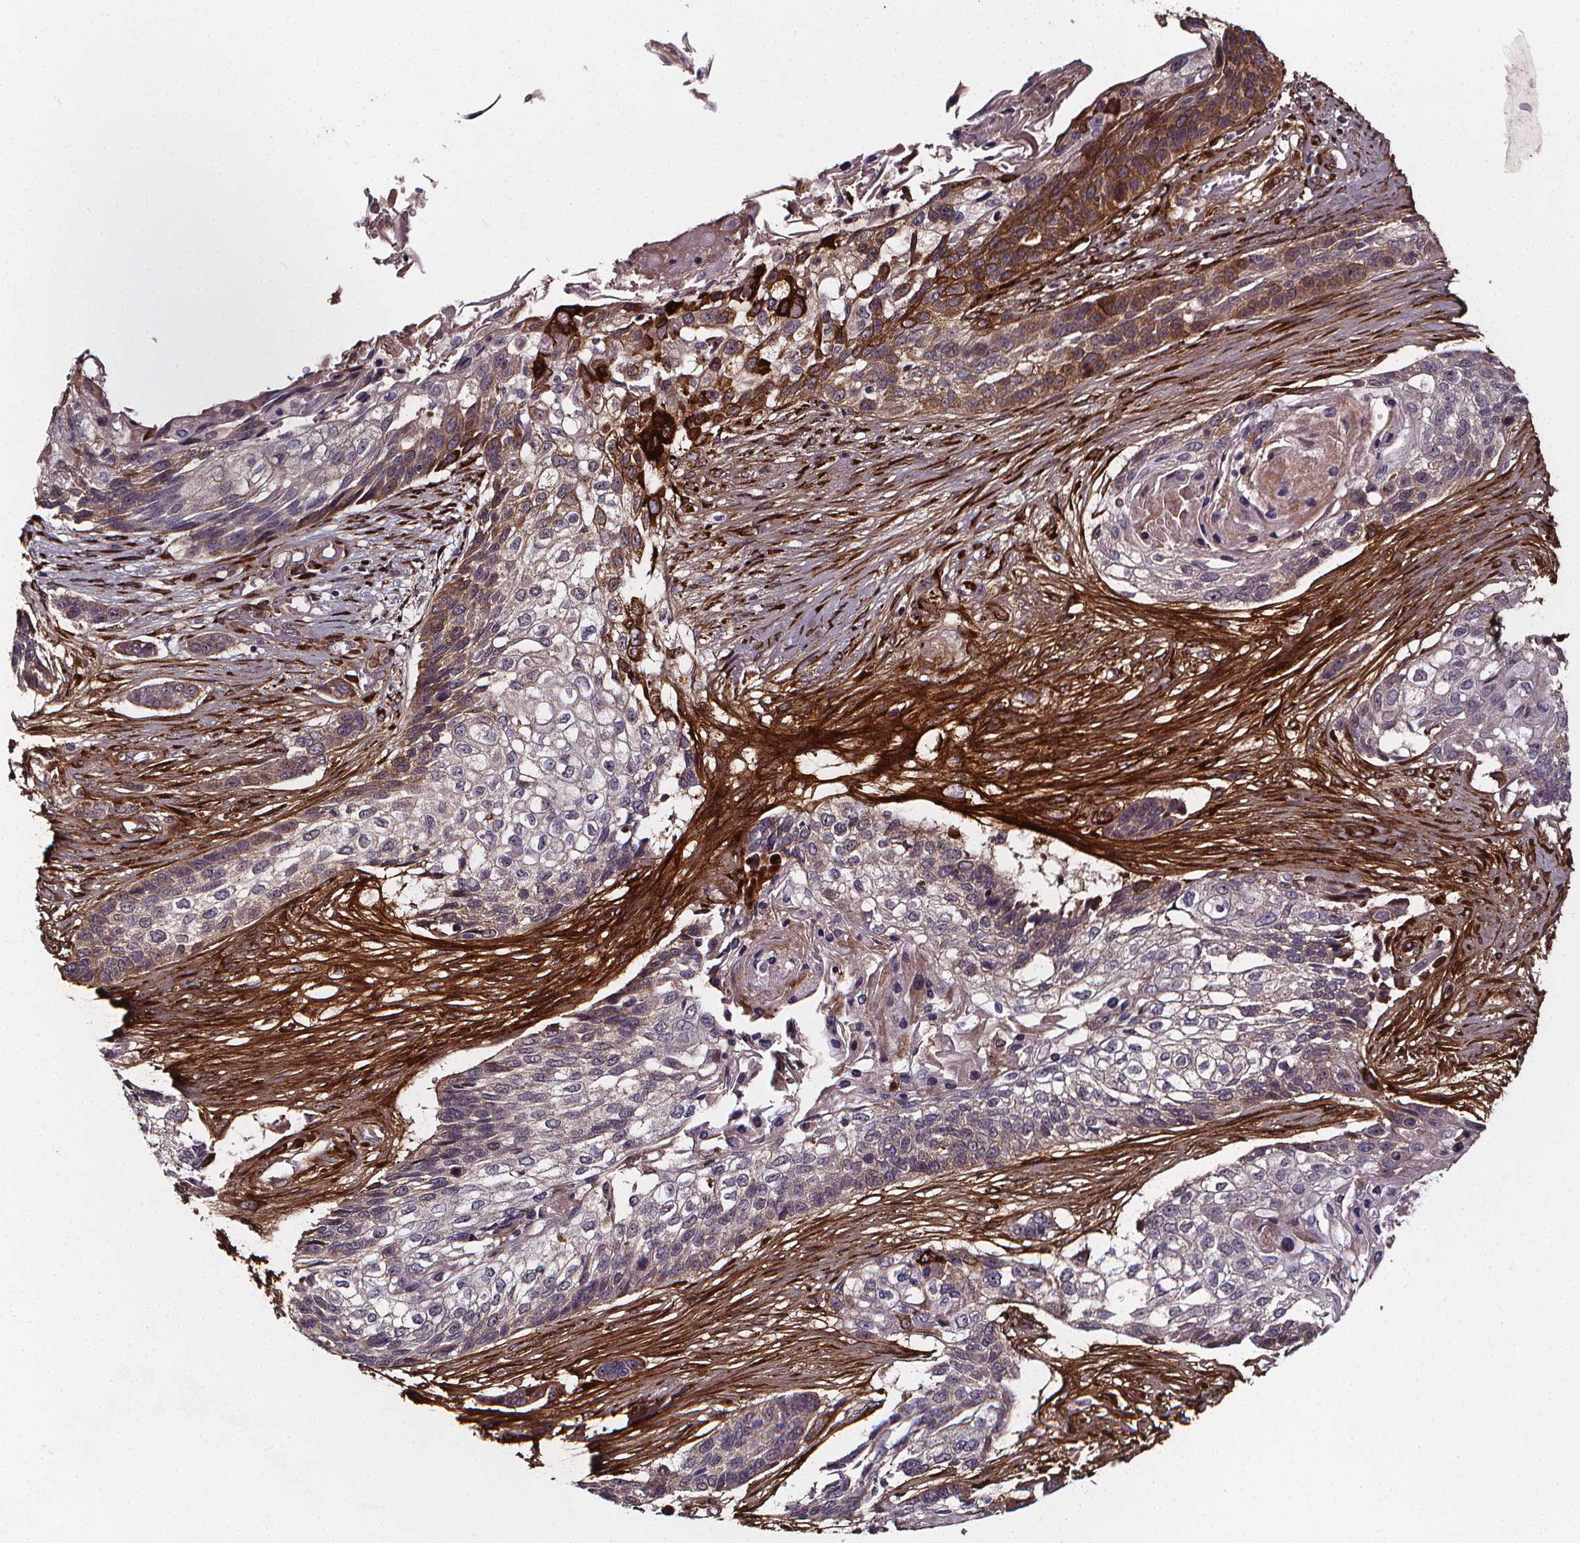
{"staining": {"intensity": "negative", "quantity": "none", "location": "none"}, "tissue": "lung cancer", "cell_type": "Tumor cells", "image_type": "cancer", "snomed": [{"axis": "morphology", "description": "Squamous cell carcinoma, NOS"}, {"axis": "topography", "description": "Lung"}], "caption": "Histopathology image shows no protein staining in tumor cells of lung cancer tissue. (DAB (3,3'-diaminobenzidine) IHC visualized using brightfield microscopy, high magnification).", "gene": "AEBP1", "patient": {"sex": "male", "age": 69}}